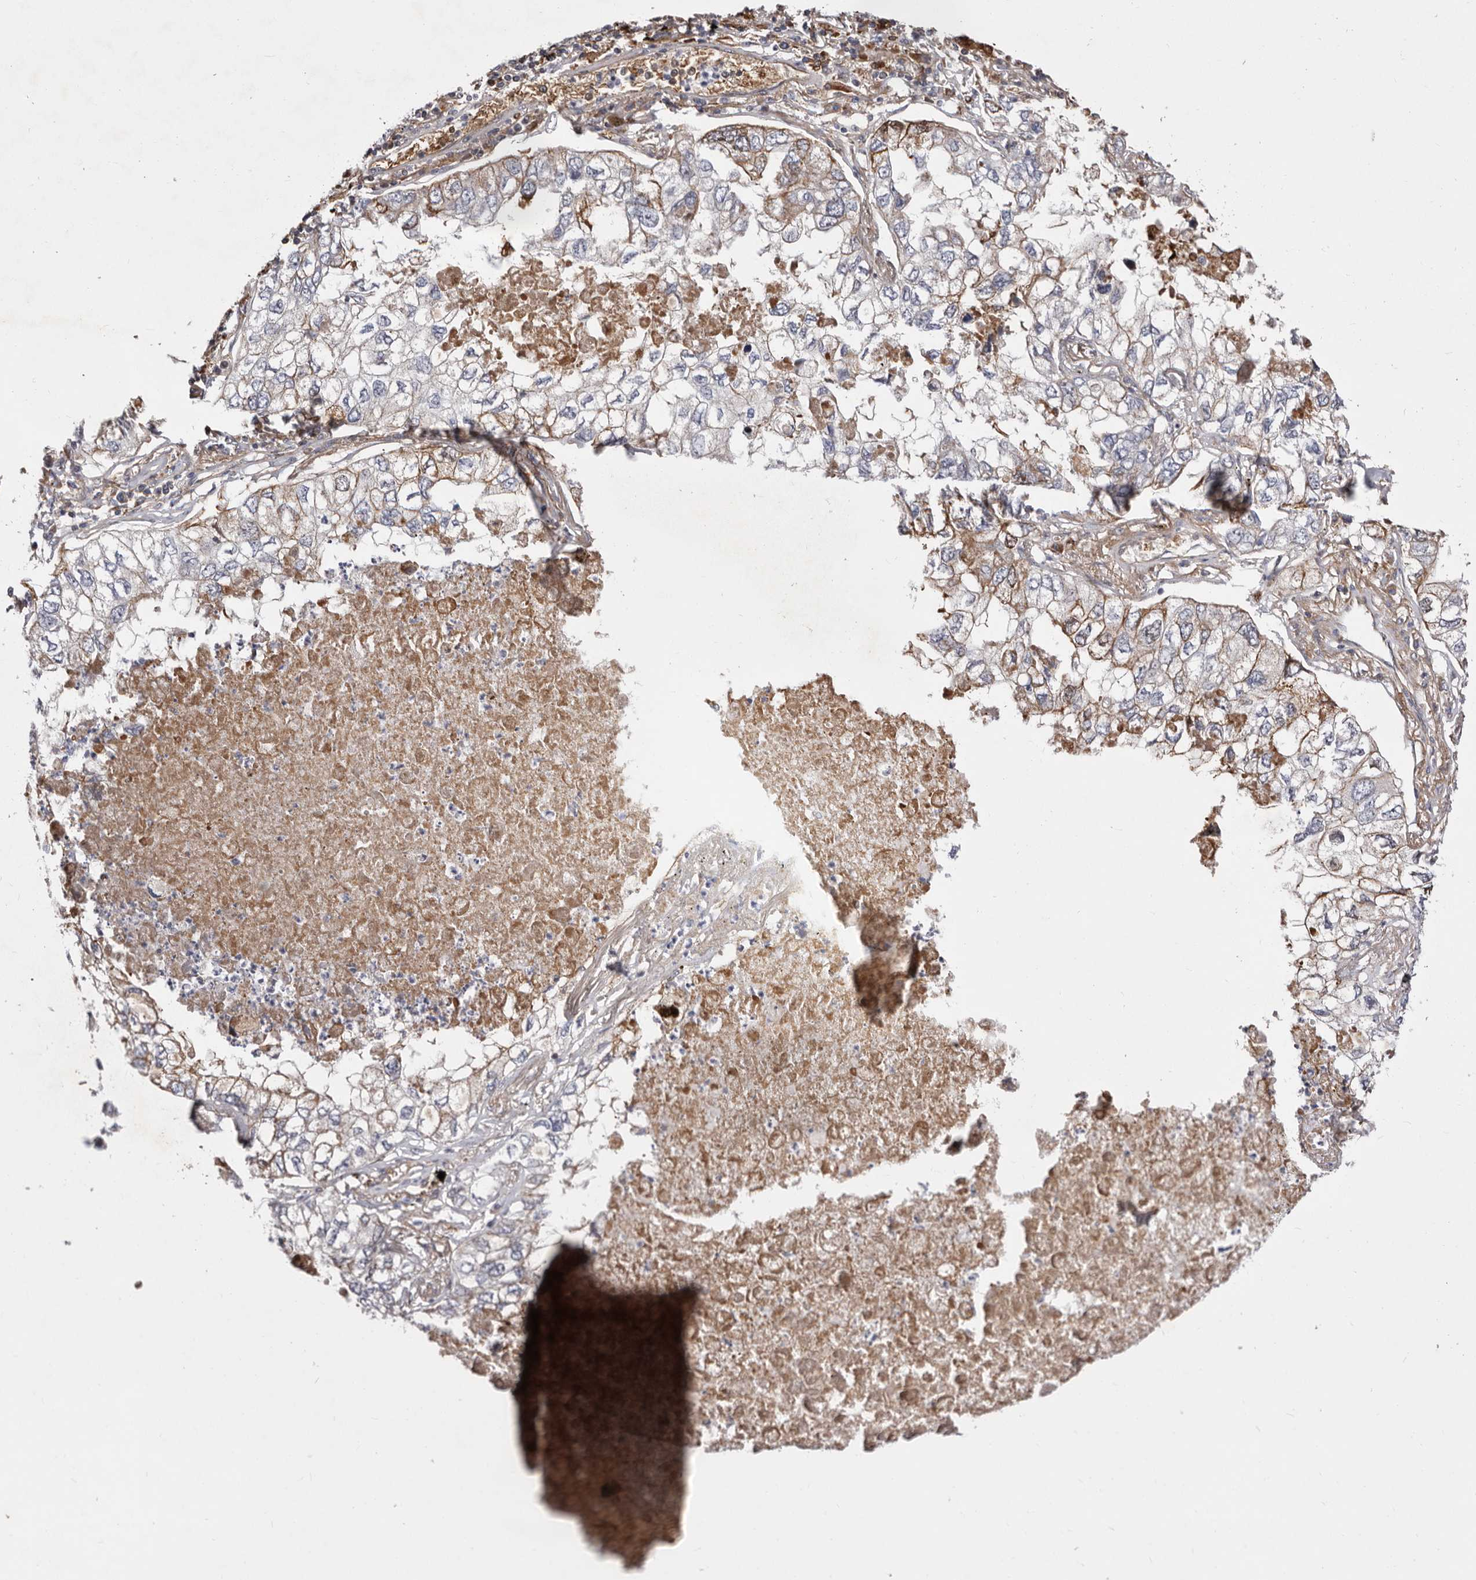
{"staining": {"intensity": "moderate", "quantity": "25%-75%", "location": "cytoplasmic/membranous"}, "tissue": "lung cancer", "cell_type": "Tumor cells", "image_type": "cancer", "snomed": [{"axis": "morphology", "description": "Adenocarcinoma, NOS"}, {"axis": "topography", "description": "Lung"}], "caption": "Protein analysis of lung cancer tissue shows moderate cytoplasmic/membranous staining in about 25%-75% of tumor cells. The protein is stained brown, and the nuclei are stained in blue (DAB IHC with brightfield microscopy, high magnification).", "gene": "NUBPL", "patient": {"sex": "male", "age": 65}}